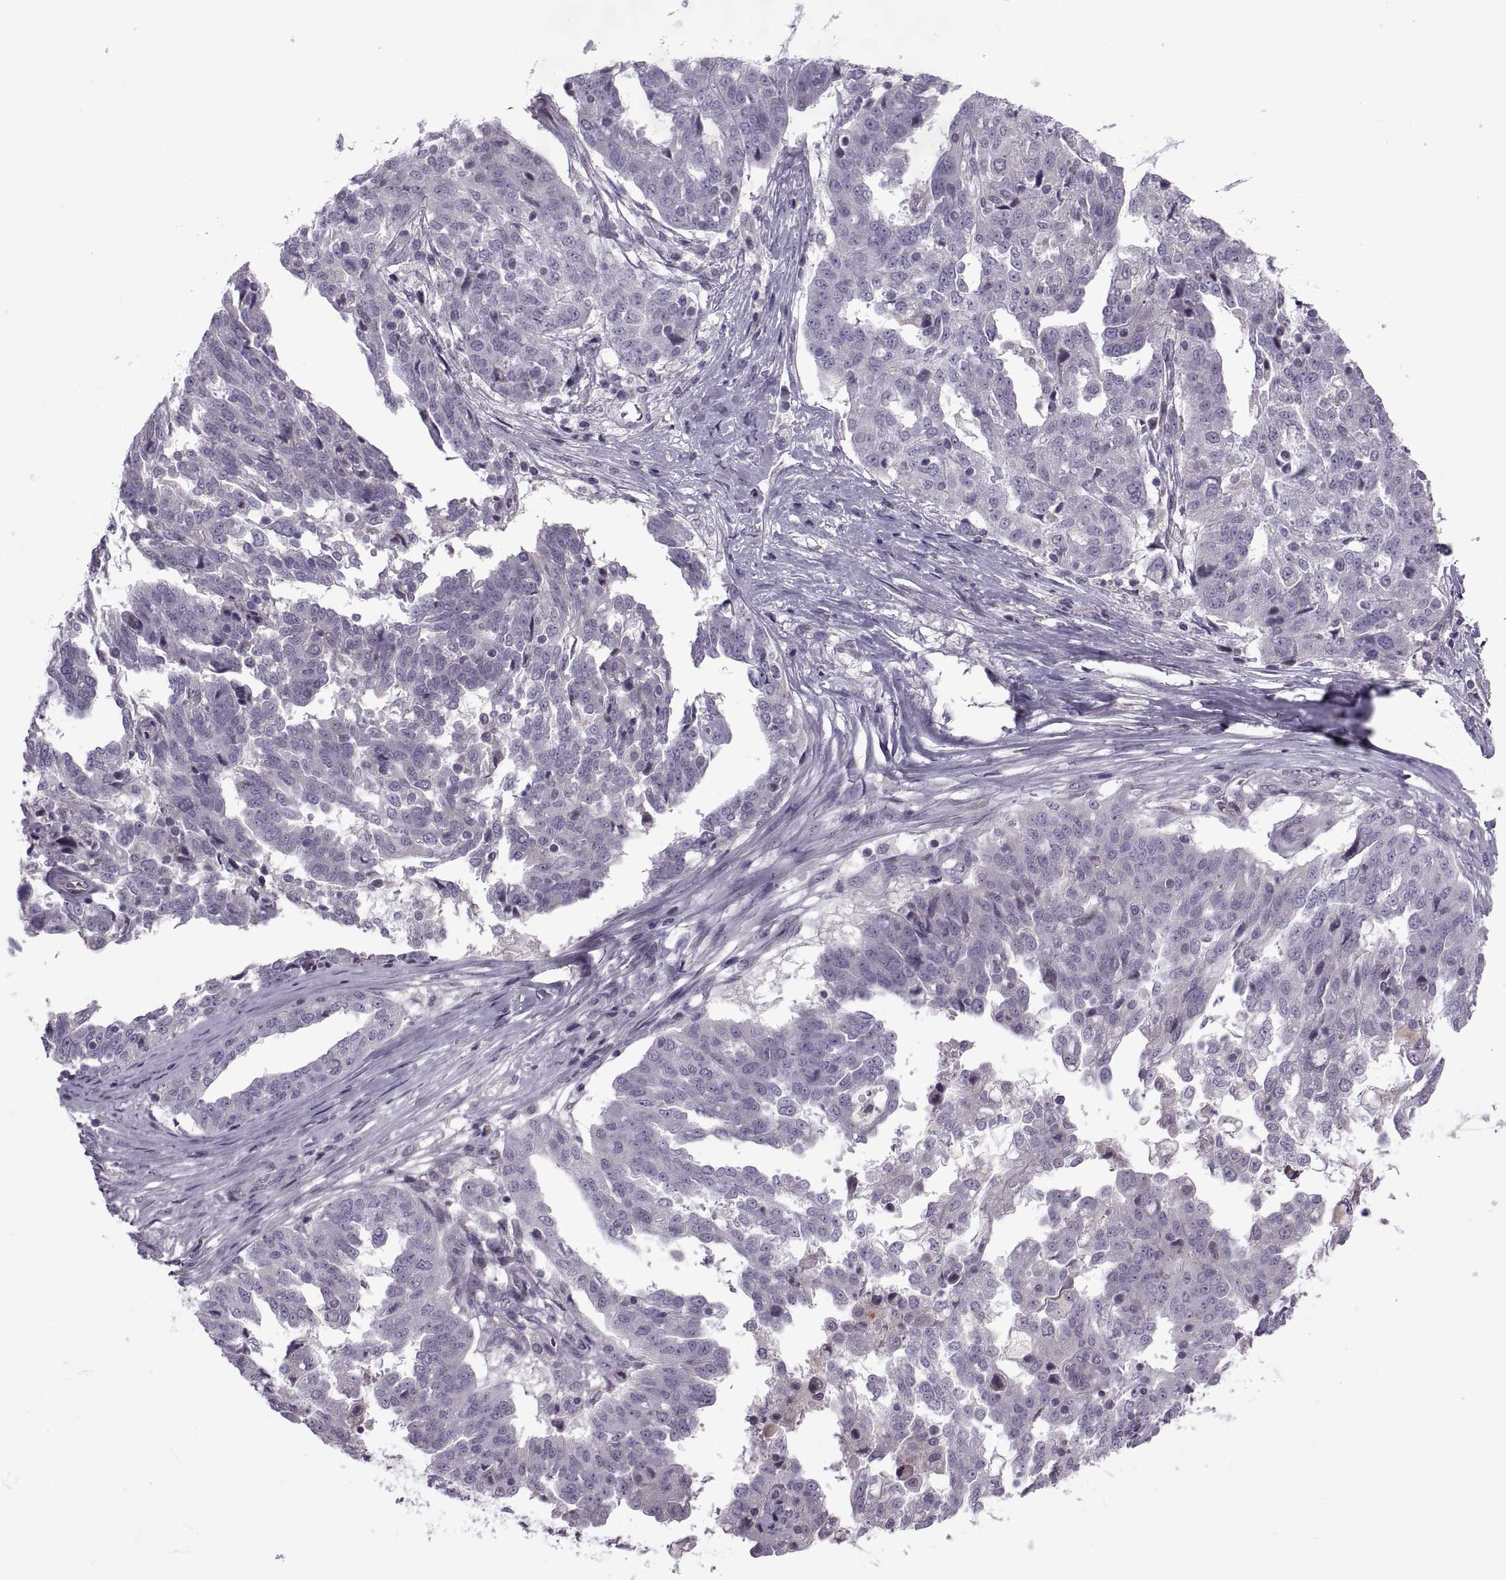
{"staining": {"intensity": "negative", "quantity": "none", "location": "none"}, "tissue": "ovarian cancer", "cell_type": "Tumor cells", "image_type": "cancer", "snomed": [{"axis": "morphology", "description": "Cystadenocarcinoma, serous, NOS"}, {"axis": "topography", "description": "Ovary"}], "caption": "High magnification brightfield microscopy of serous cystadenocarcinoma (ovarian) stained with DAB (3,3'-diaminobenzidine) (brown) and counterstained with hematoxylin (blue): tumor cells show no significant expression. (DAB IHC visualized using brightfield microscopy, high magnification).", "gene": "ODF3", "patient": {"sex": "female", "age": 67}}